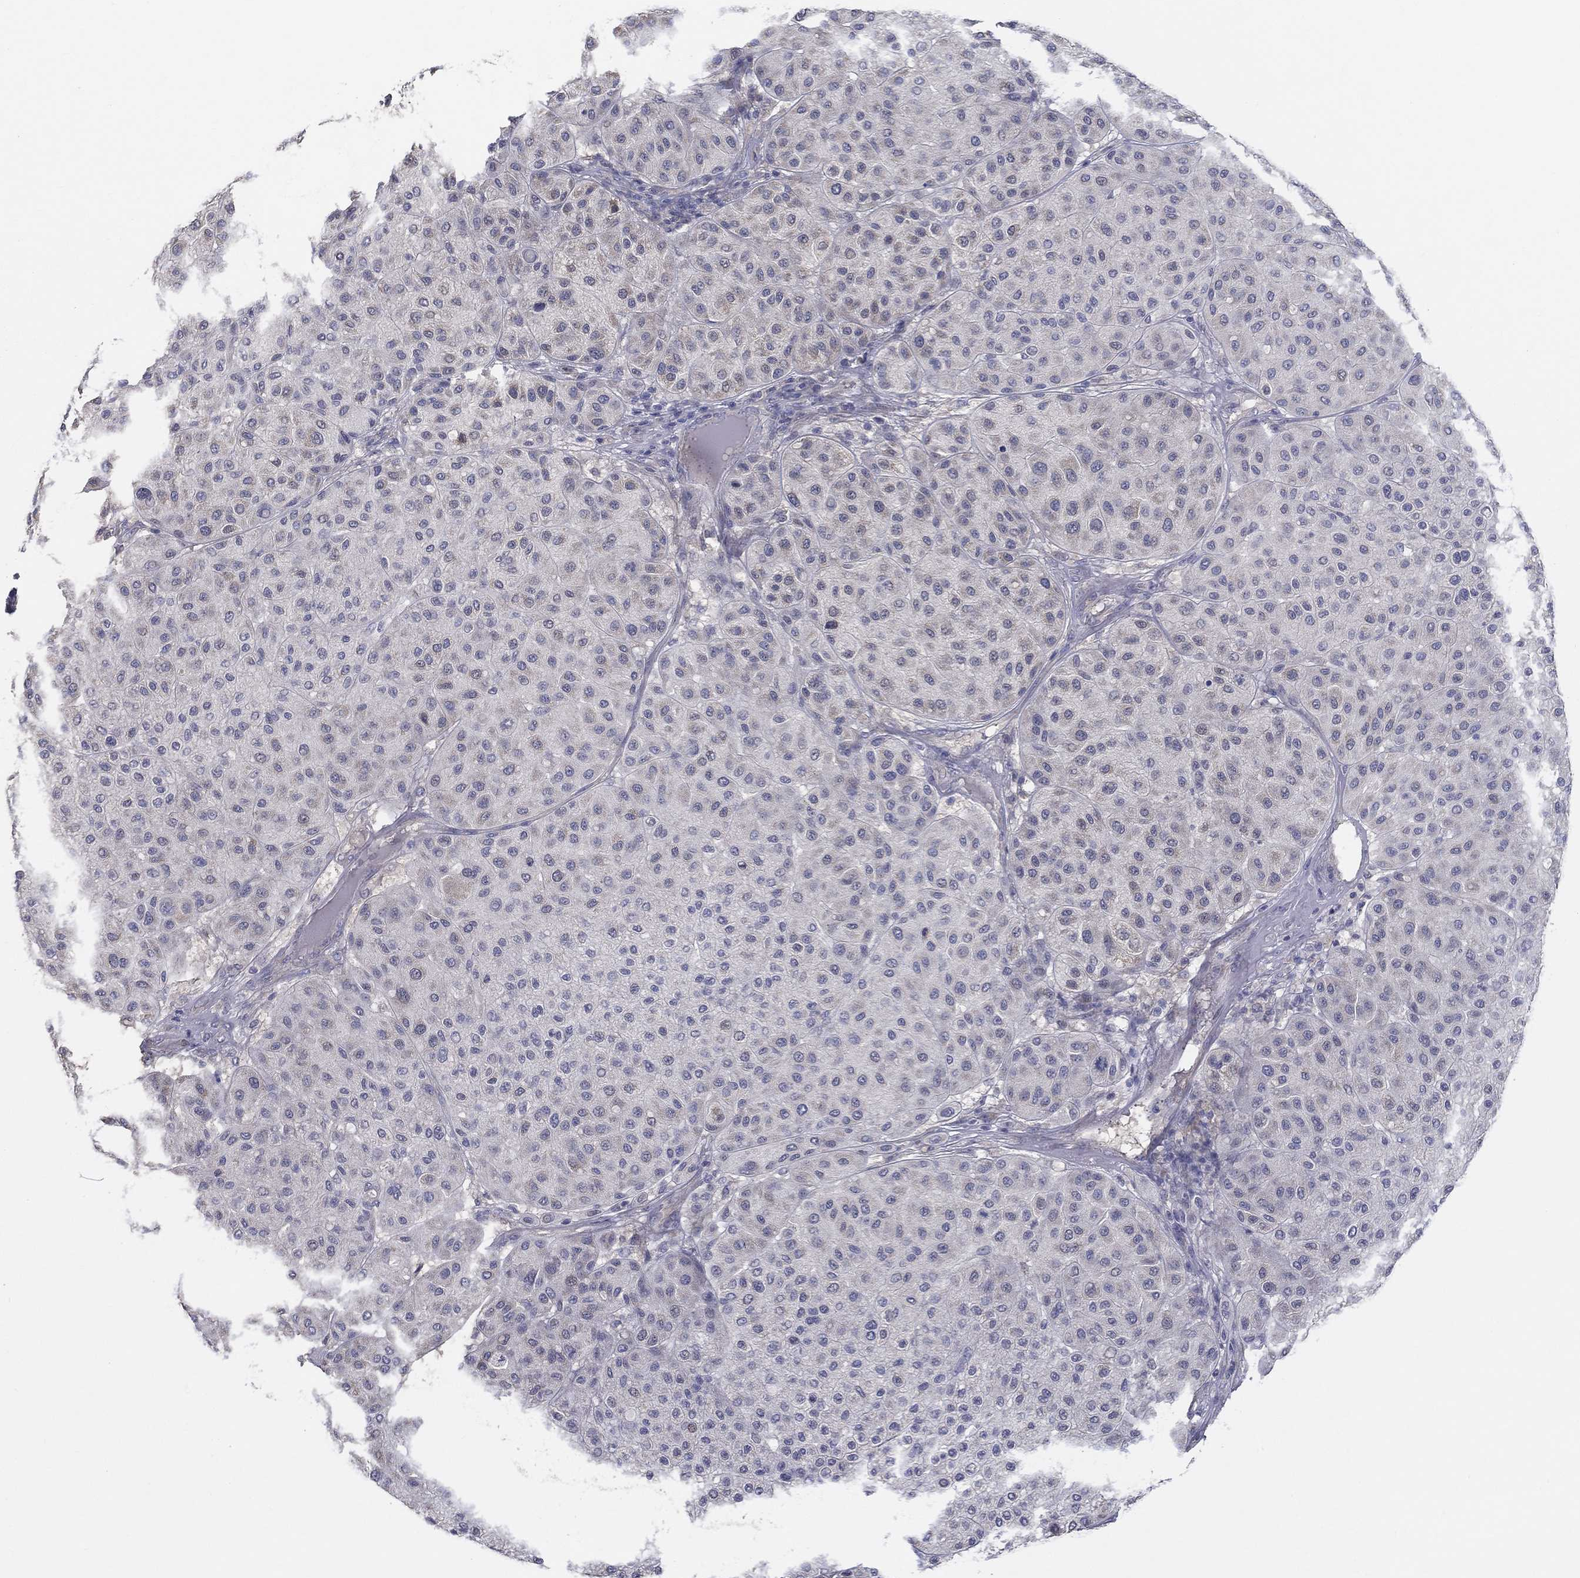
{"staining": {"intensity": "negative", "quantity": "none", "location": "none"}, "tissue": "melanoma", "cell_type": "Tumor cells", "image_type": "cancer", "snomed": [{"axis": "morphology", "description": "Malignant melanoma, Metastatic site"}, {"axis": "topography", "description": "Smooth muscle"}], "caption": "Tumor cells are negative for protein expression in human malignant melanoma (metastatic site).", "gene": "DOCK3", "patient": {"sex": "male", "age": 41}}